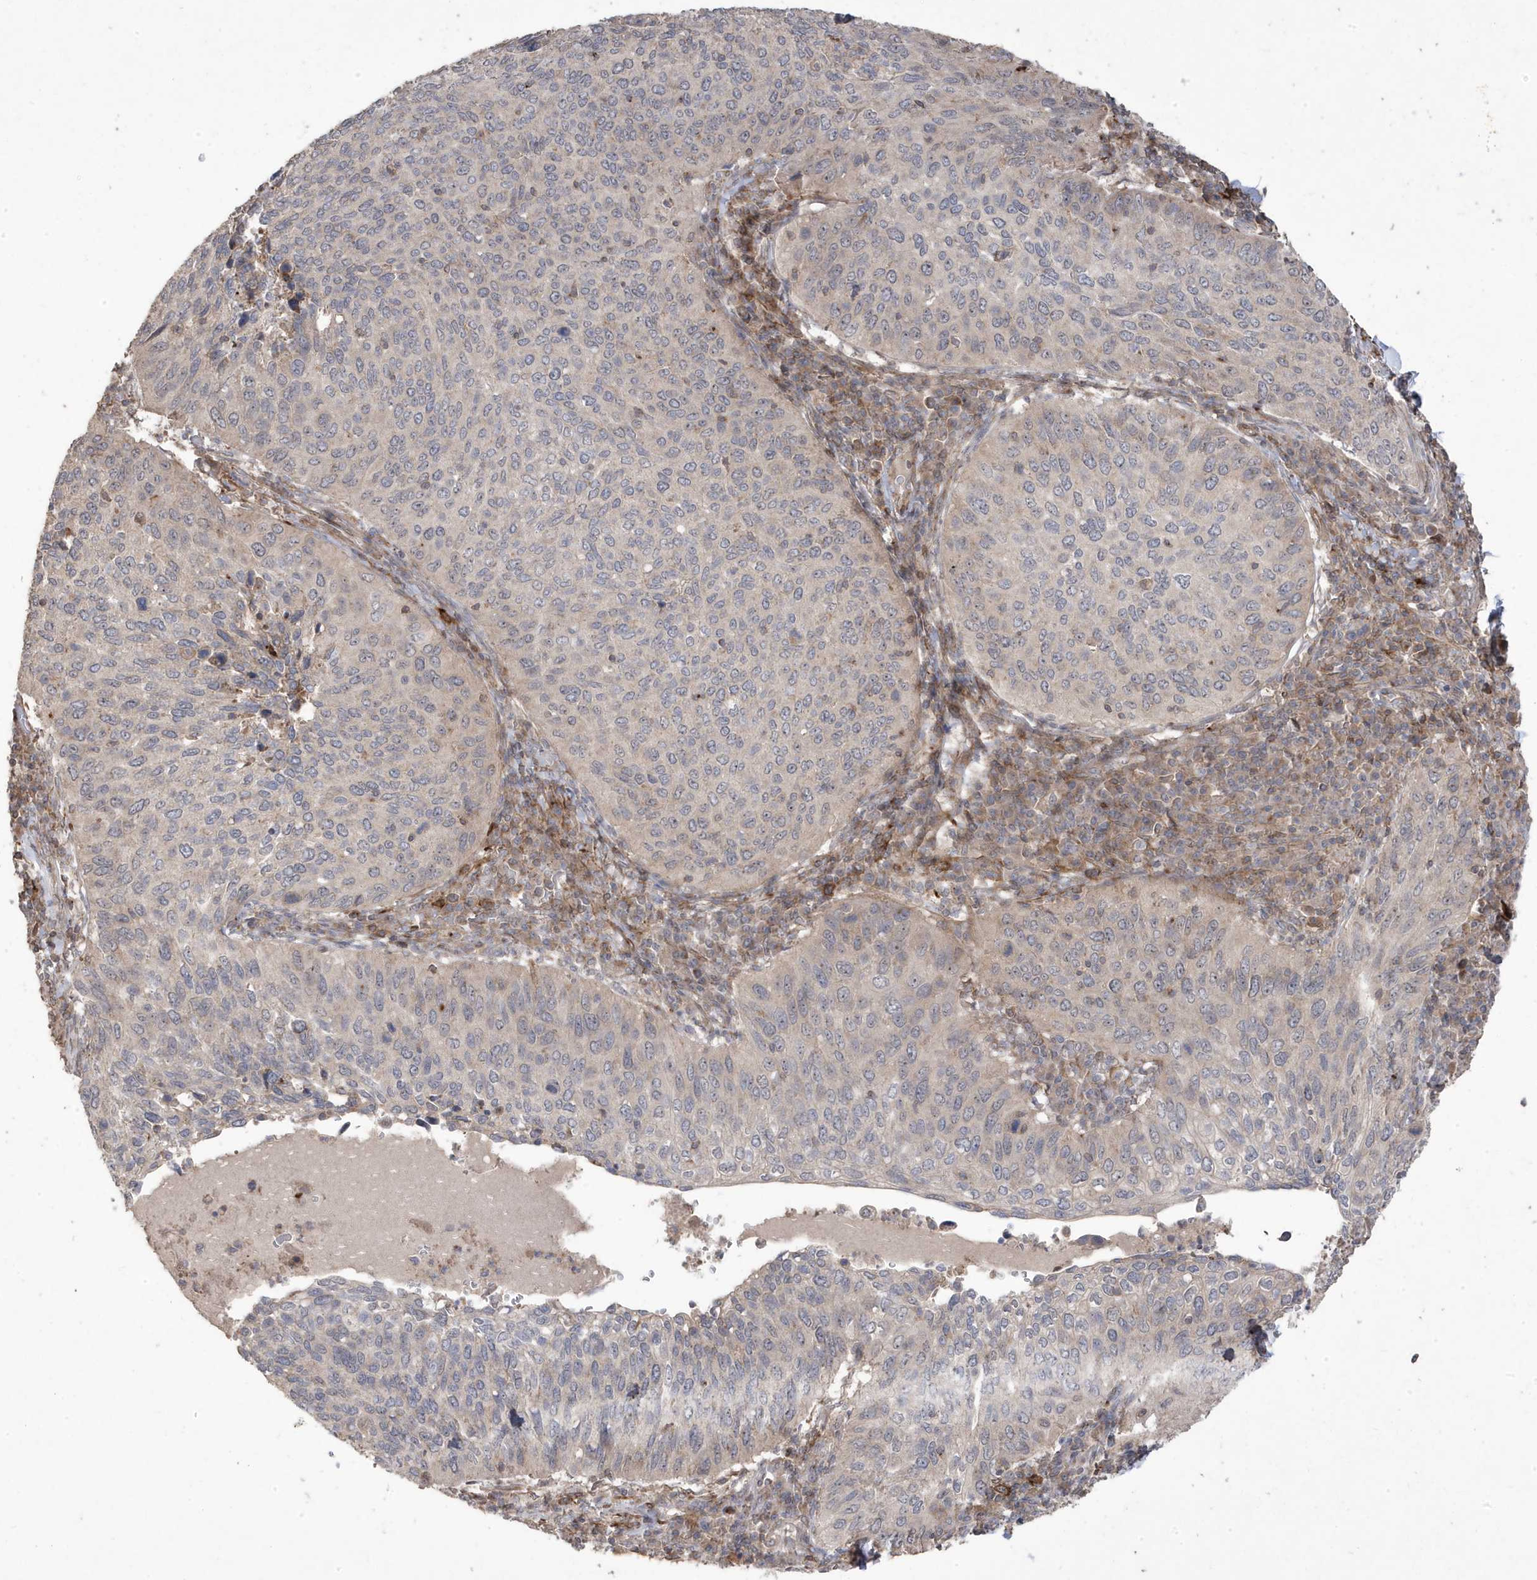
{"staining": {"intensity": "negative", "quantity": "none", "location": "none"}, "tissue": "cervical cancer", "cell_type": "Tumor cells", "image_type": "cancer", "snomed": [{"axis": "morphology", "description": "Squamous cell carcinoma, NOS"}, {"axis": "topography", "description": "Cervix"}], "caption": "DAB immunohistochemical staining of human squamous cell carcinoma (cervical) demonstrates no significant expression in tumor cells.", "gene": "CETN3", "patient": {"sex": "female", "age": 38}}